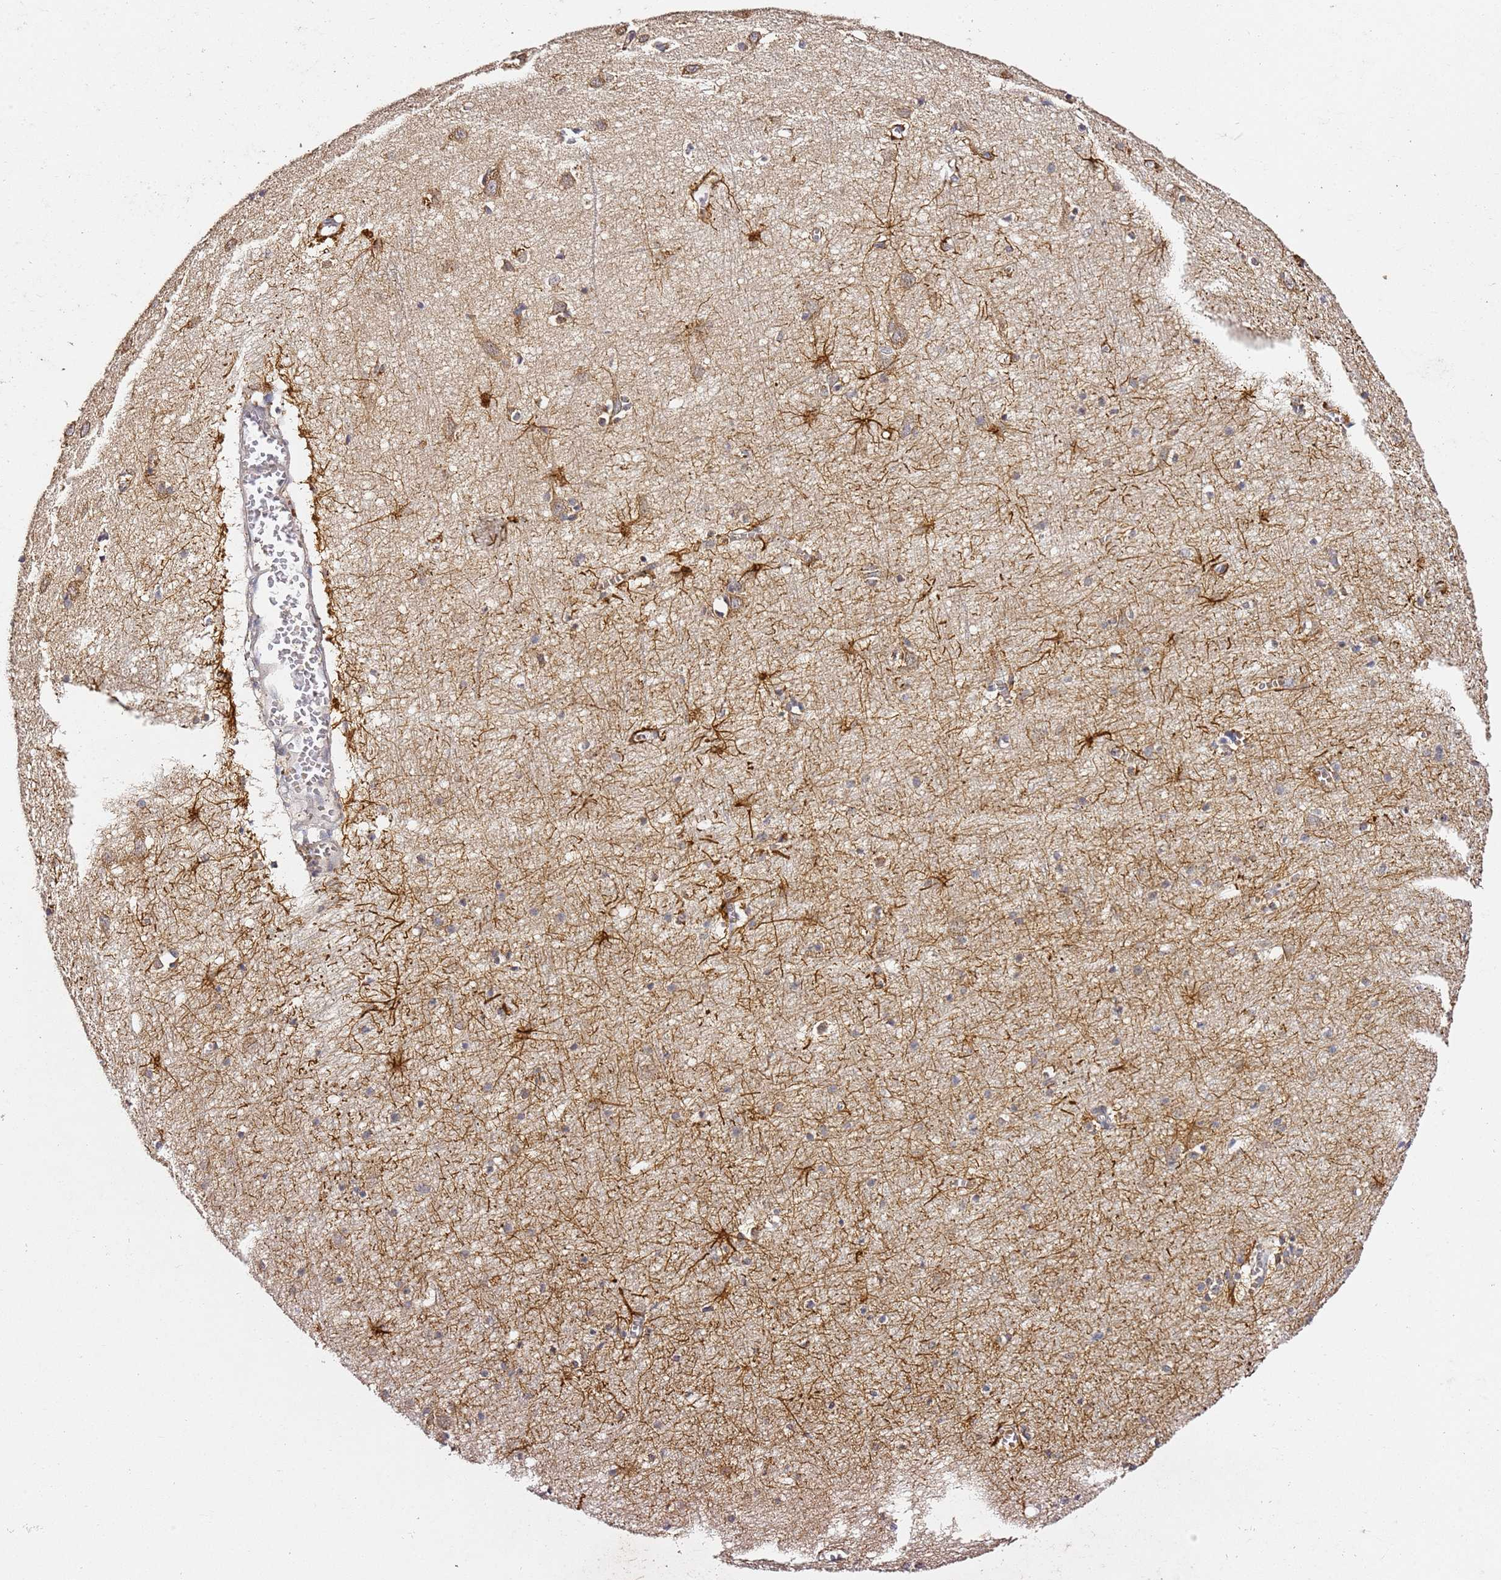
{"staining": {"intensity": "moderate", "quantity": ">75%", "location": "cytoplasmic/membranous"}, "tissue": "cerebral cortex", "cell_type": "Endothelial cells", "image_type": "normal", "snomed": [{"axis": "morphology", "description": "Normal tissue, NOS"}, {"axis": "topography", "description": "Cerebral cortex"}], "caption": "Cerebral cortex stained with DAB immunohistochemistry (IHC) reveals medium levels of moderate cytoplasmic/membranous positivity in about >75% of endothelial cells.", "gene": "OSBPL2", "patient": {"sex": "female", "age": 64}}